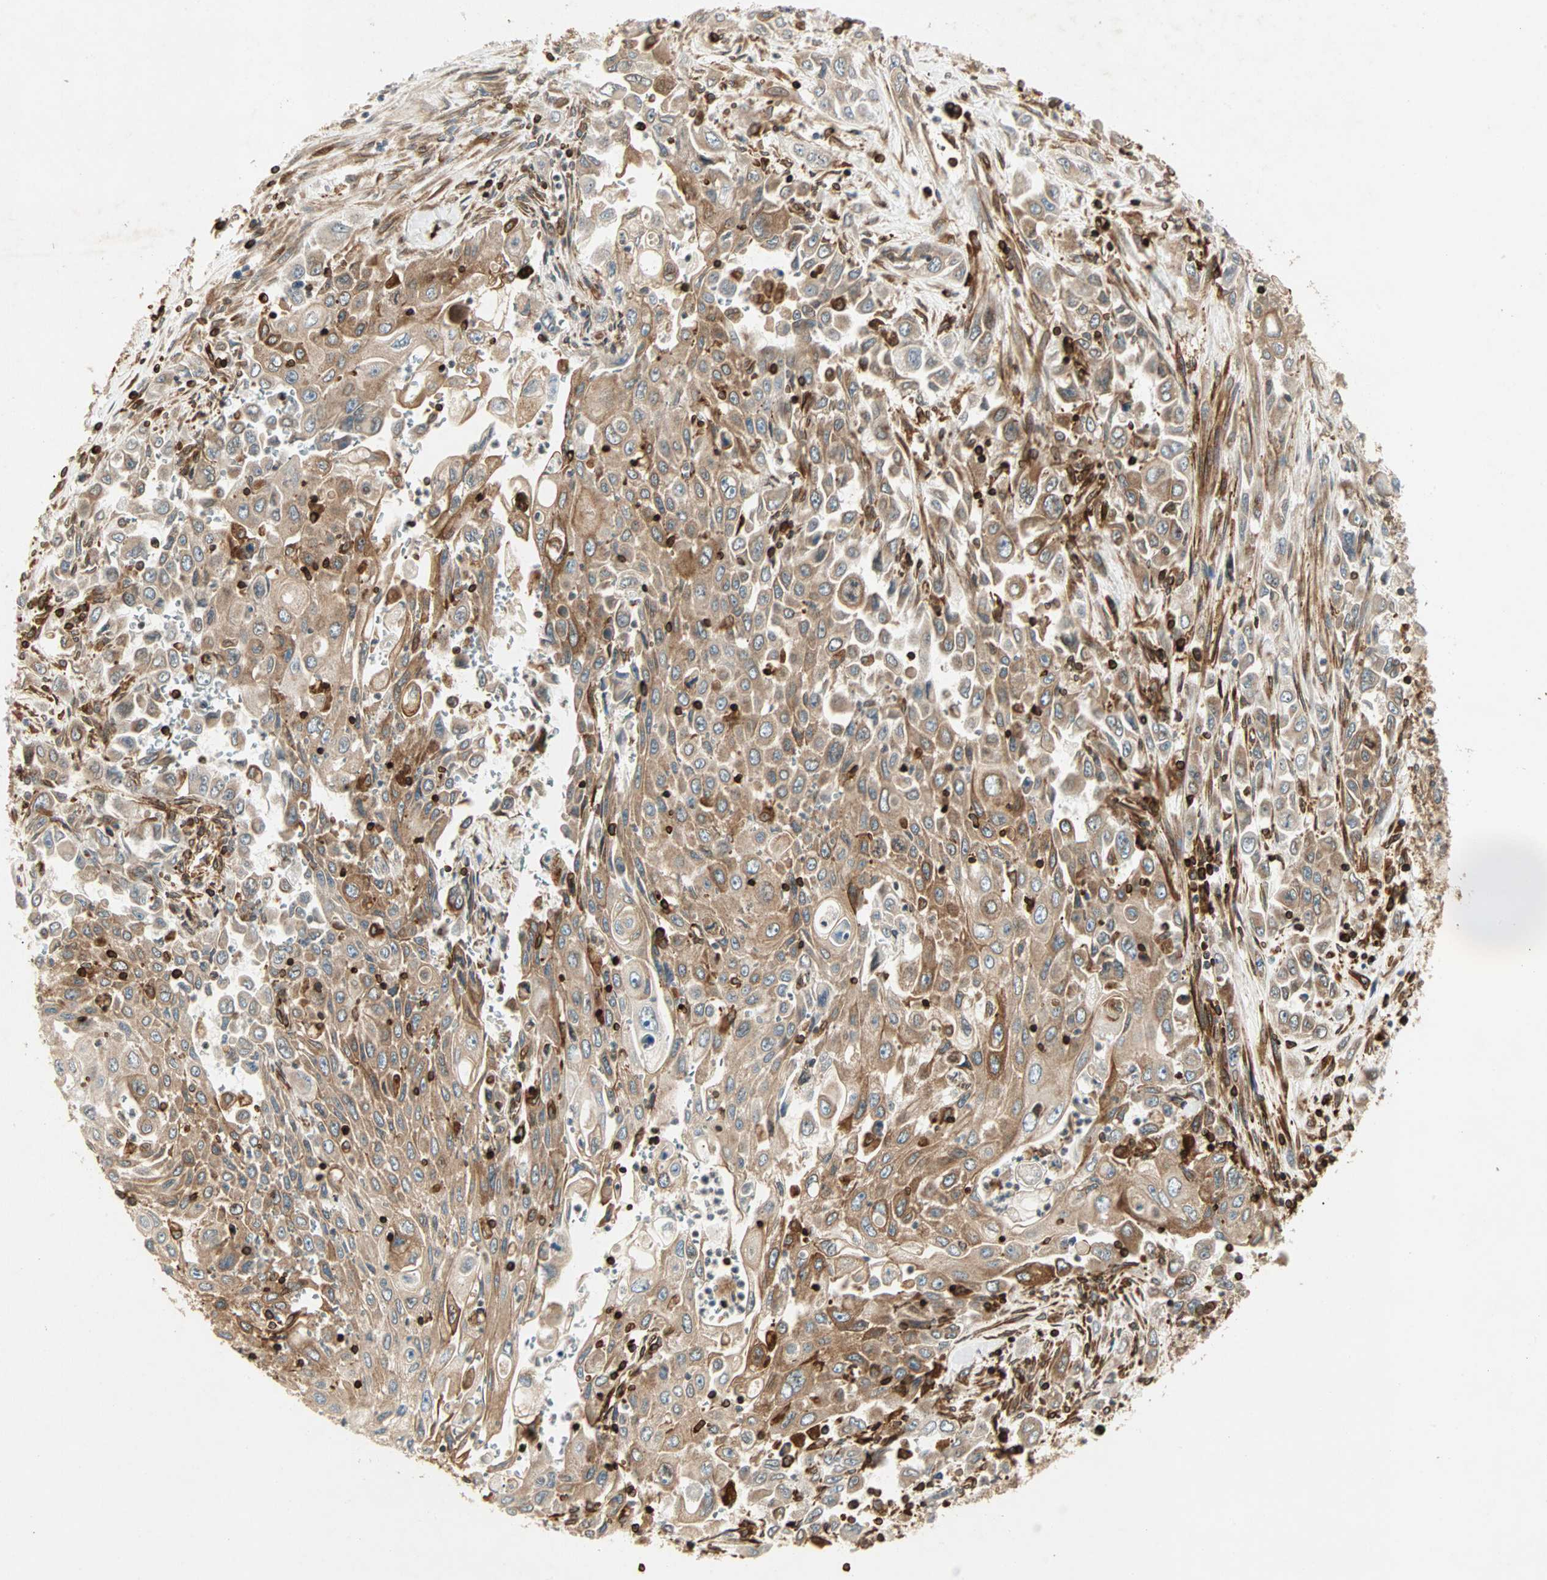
{"staining": {"intensity": "strong", "quantity": ">75%", "location": "cytoplasmic/membranous"}, "tissue": "pancreatic cancer", "cell_type": "Tumor cells", "image_type": "cancer", "snomed": [{"axis": "morphology", "description": "Adenocarcinoma, NOS"}, {"axis": "topography", "description": "Pancreas"}], "caption": "Immunohistochemical staining of pancreatic adenocarcinoma displays high levels of strong cytoplasmic/membranous staining in about >75% of tumor cells.", "gene": "TAPBP", "patient": {"sex": "male", "age": 70}}